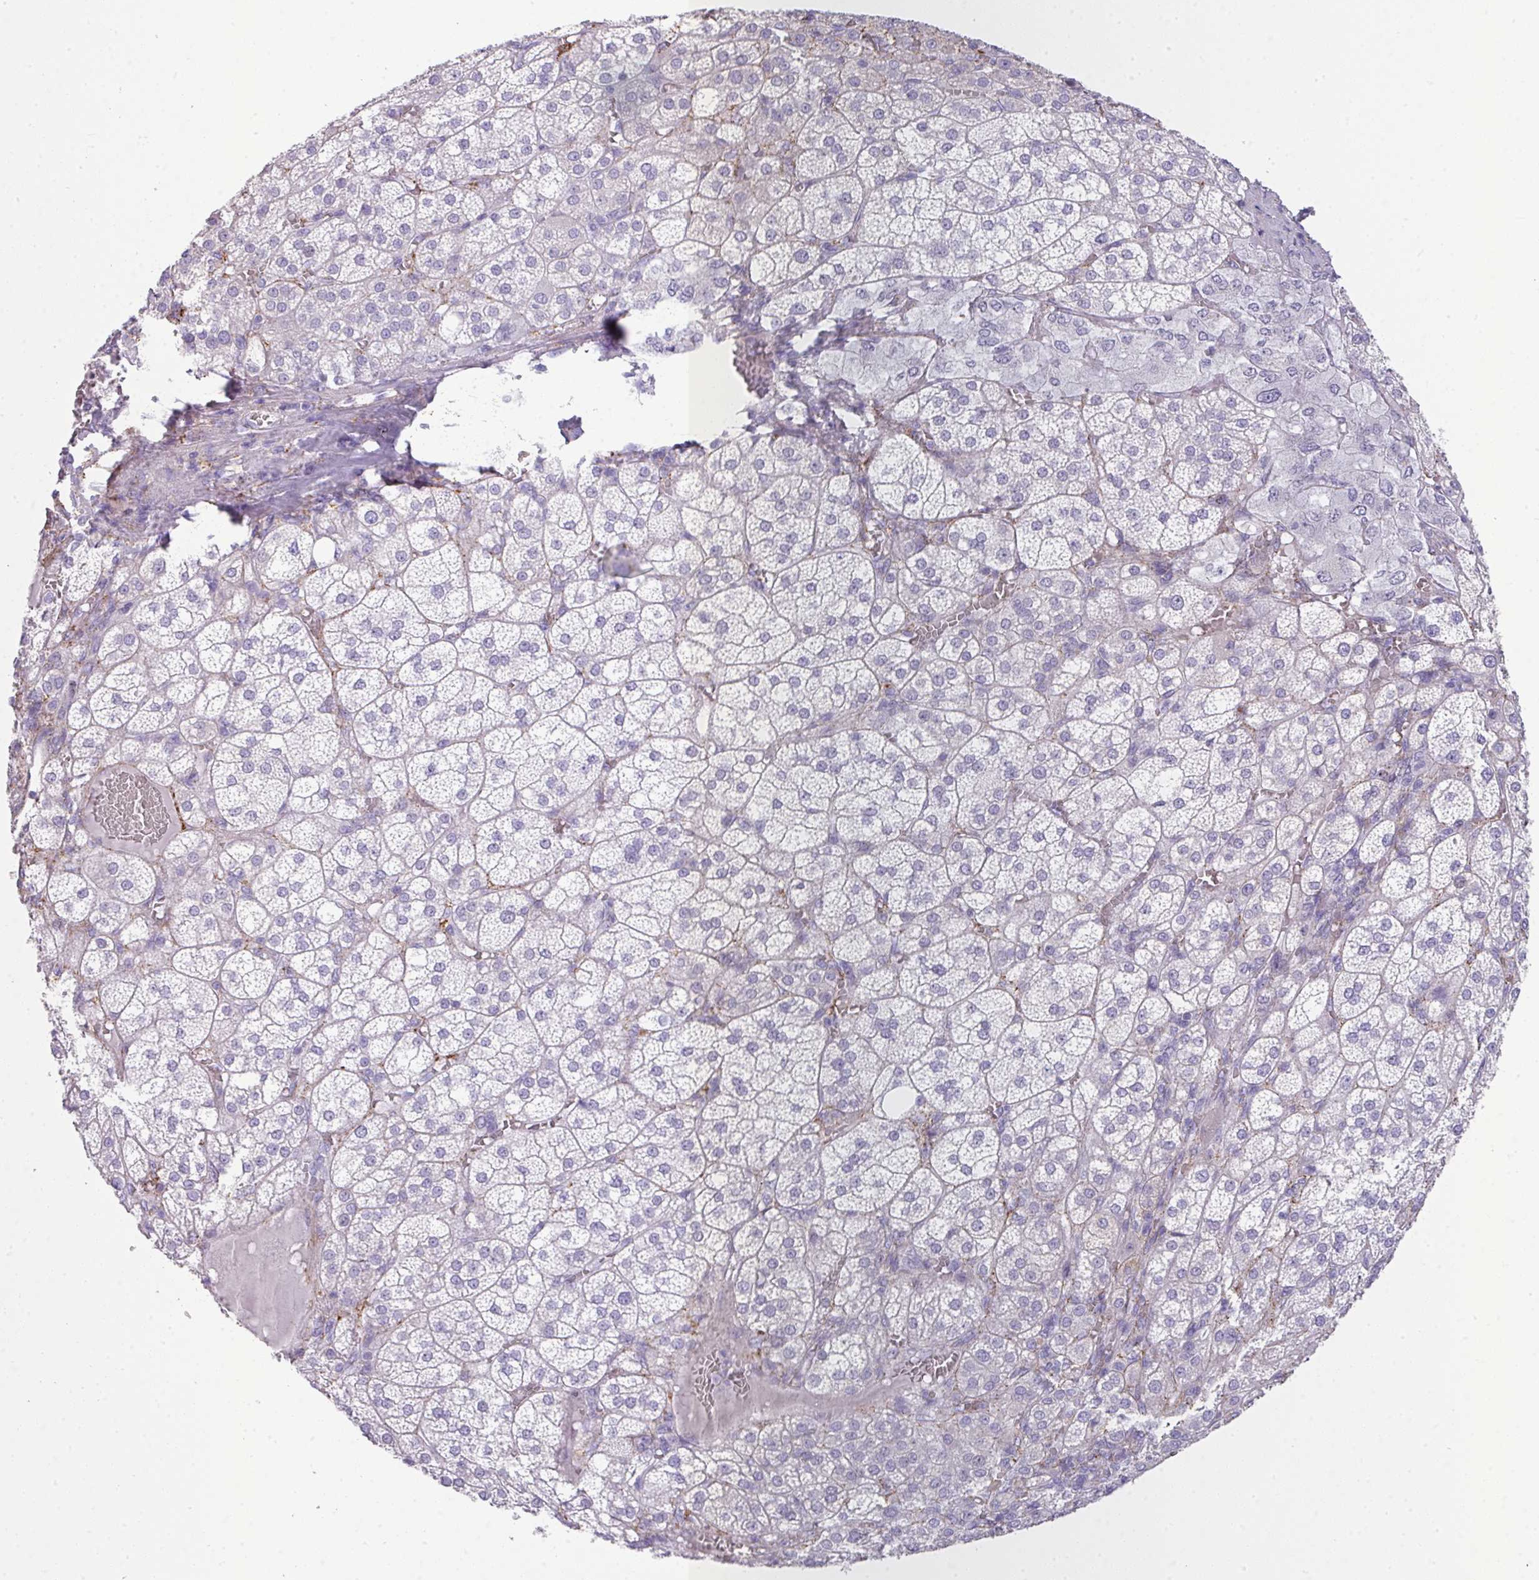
{"staining": {"intensity": "moderate", "quantity": "<25%", "location": "cytoplasmic/membranous"}, "tissue": "adrenal gland", "cell_type": "Glandular cells", "image_type": "normal", "snomed": [{"axis": "morphology", "description": "Normal tissue, NOS"}, {"axis": "topography", "description": "Adrenal gland"}], "caption": "IHC image of benign human adrenal gland stained for a protein (brown), which shows low levels of moderate cytoplasmic/membranous staining in about <25% of glandular cells.", "gene": "GLI4", "patient": {"sex": "female", "age": 60}}